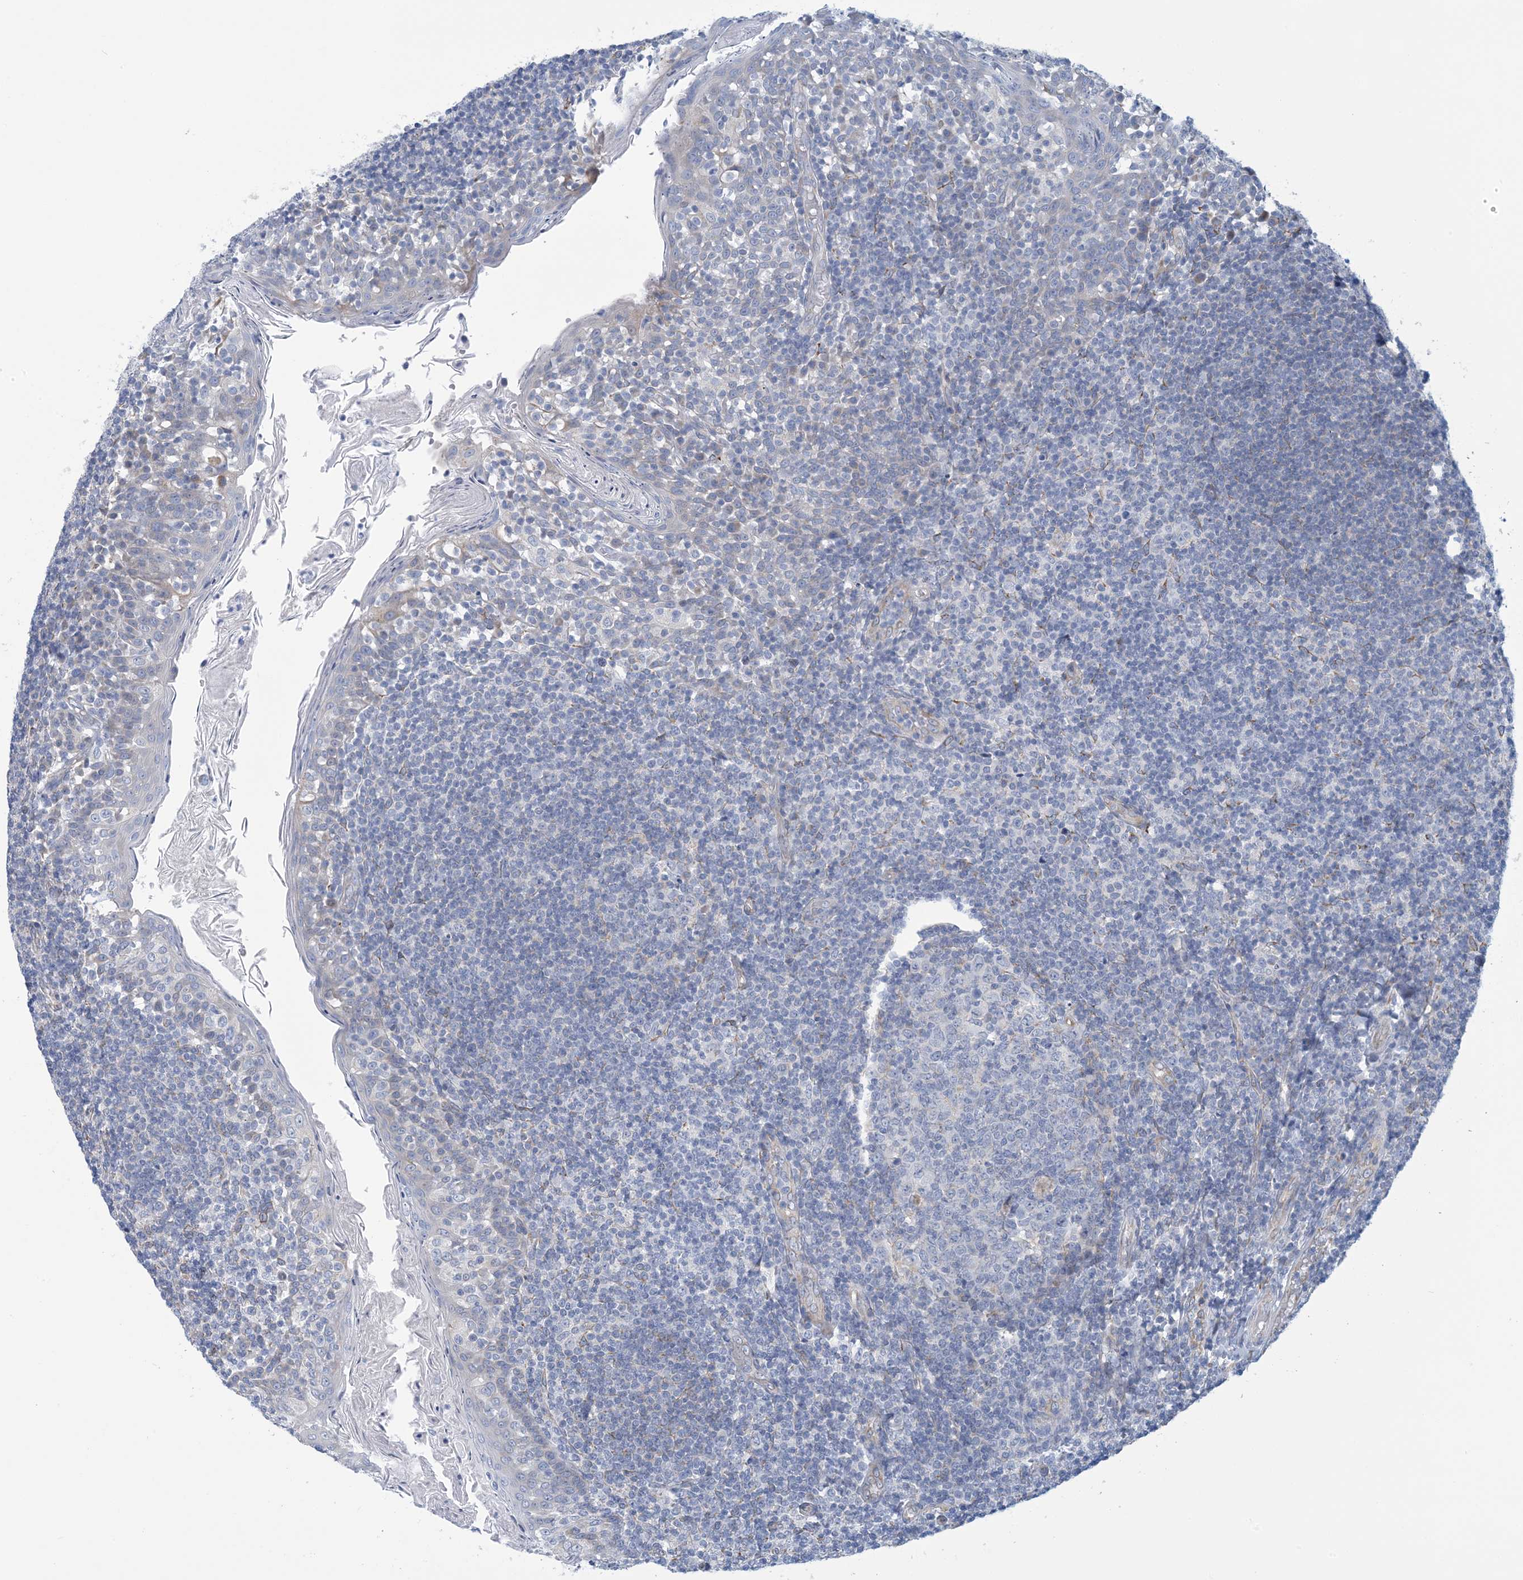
{"staining": {"intensity": "negative", "quantity": "none", "location": "none"}, "tissue": "tonsil", "cell_type": "Germinal center cells", "image_type": "normal", "snomed": [{"axis": "morphology", "description": "Normal tissue, NOS"}, {"axis": "topography", "description": "Tonsil"}], "caption": "This micrograph is of normal tonsil stained with immunohistochemistry (IHC) to label a protein in brown with the nuclei are counter-stained blue. There is no positivity in germinal center cells.", "gene": "CCDC14", "patient": {"sex": "female", "age": 19}}